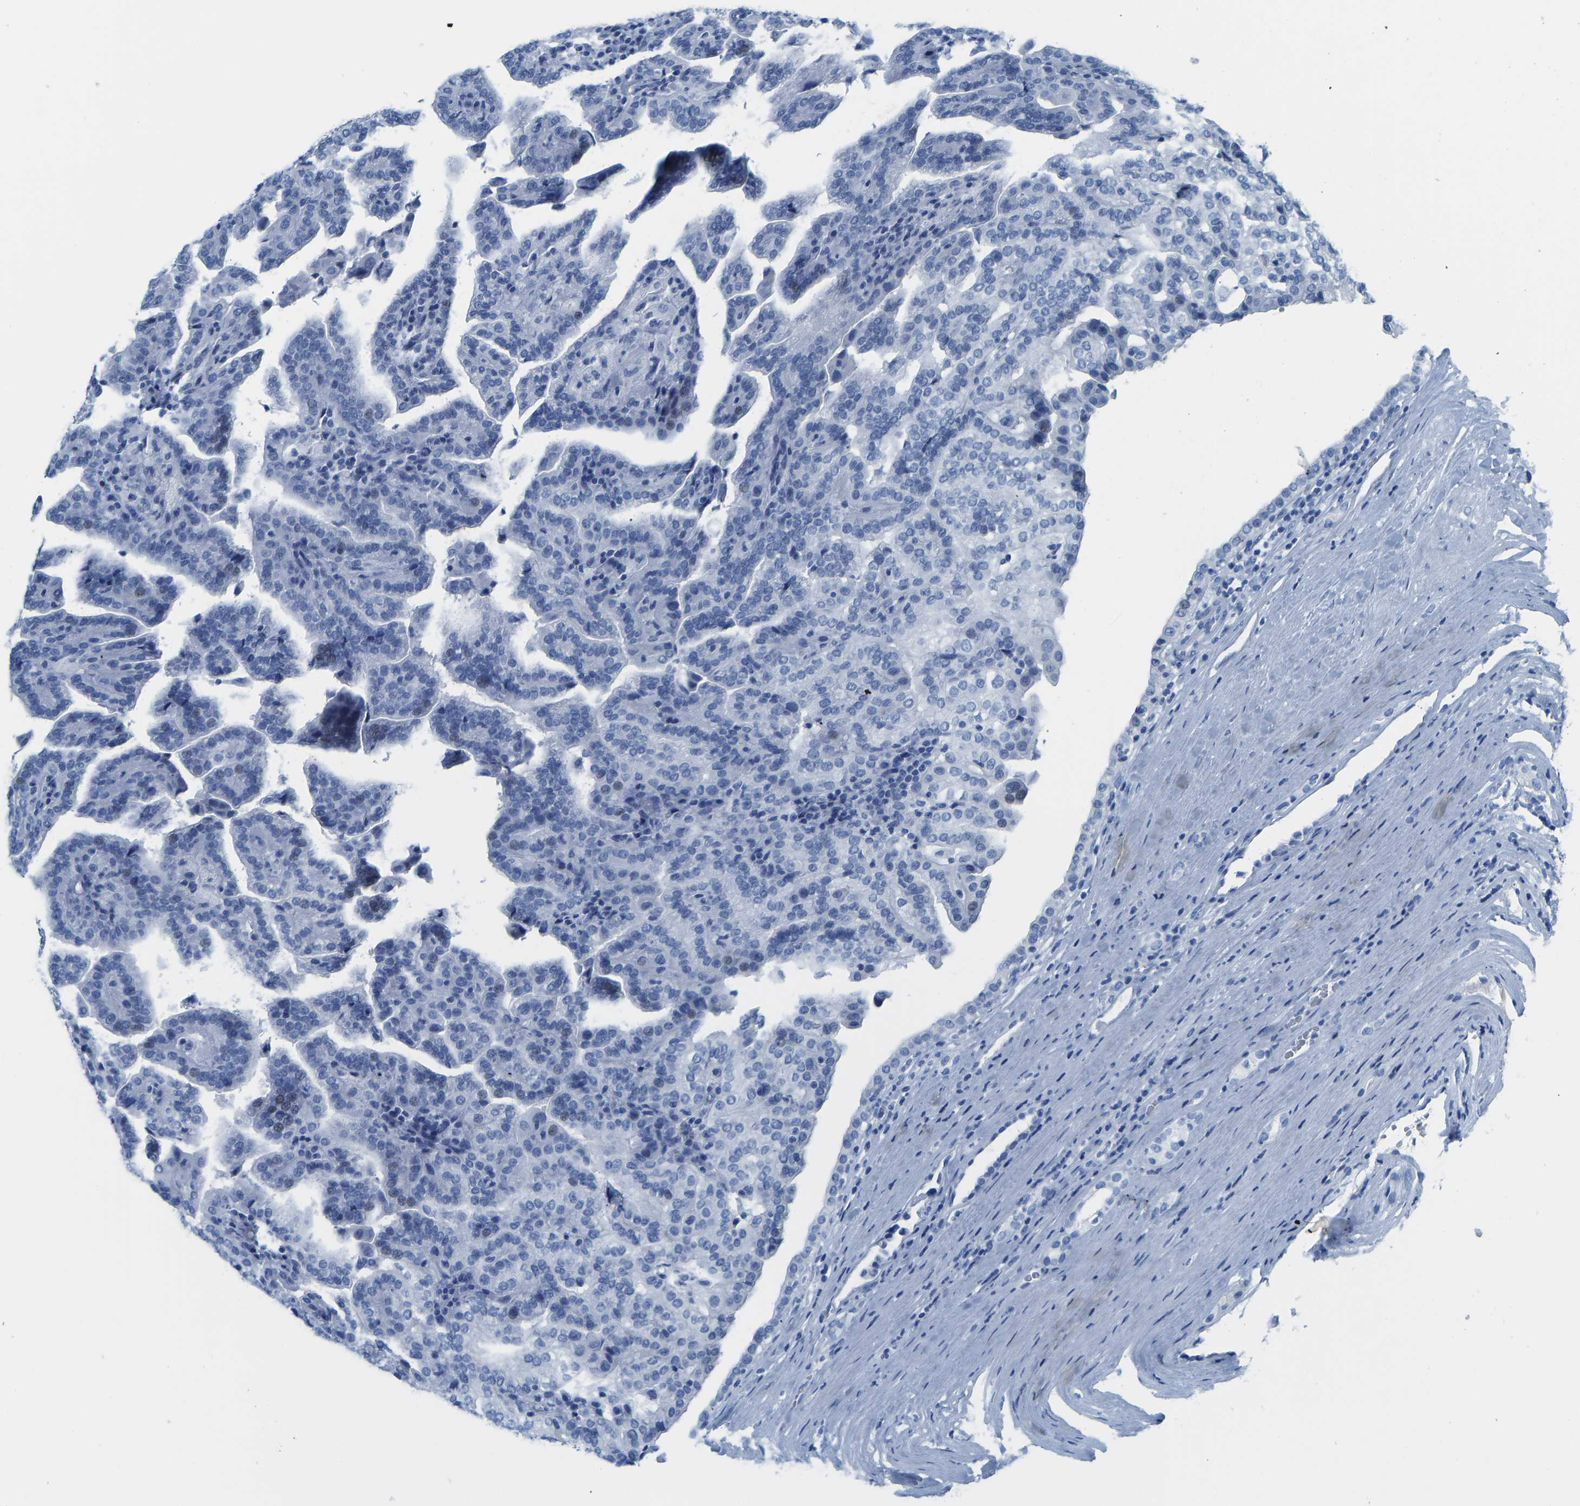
{"staining": {"intensity": "negative", "quantity": "none", "location": "none"}, "tissue": "renal cancer", "cell_type": "Tumor cells", "image_type": "cancer", "snomed": [{"axis": "morphology", "description": "Adenocarcinoma, NOS"}, {"axis": "topography", "description": "Kidney"}], "caption": "This is an IHC photomicrograph of human renal cancer (adenocarcinoma). There is no expression in tumor cells.", "gene": "SERPINB3", "patient": {"sex": "male", "age": 61}}